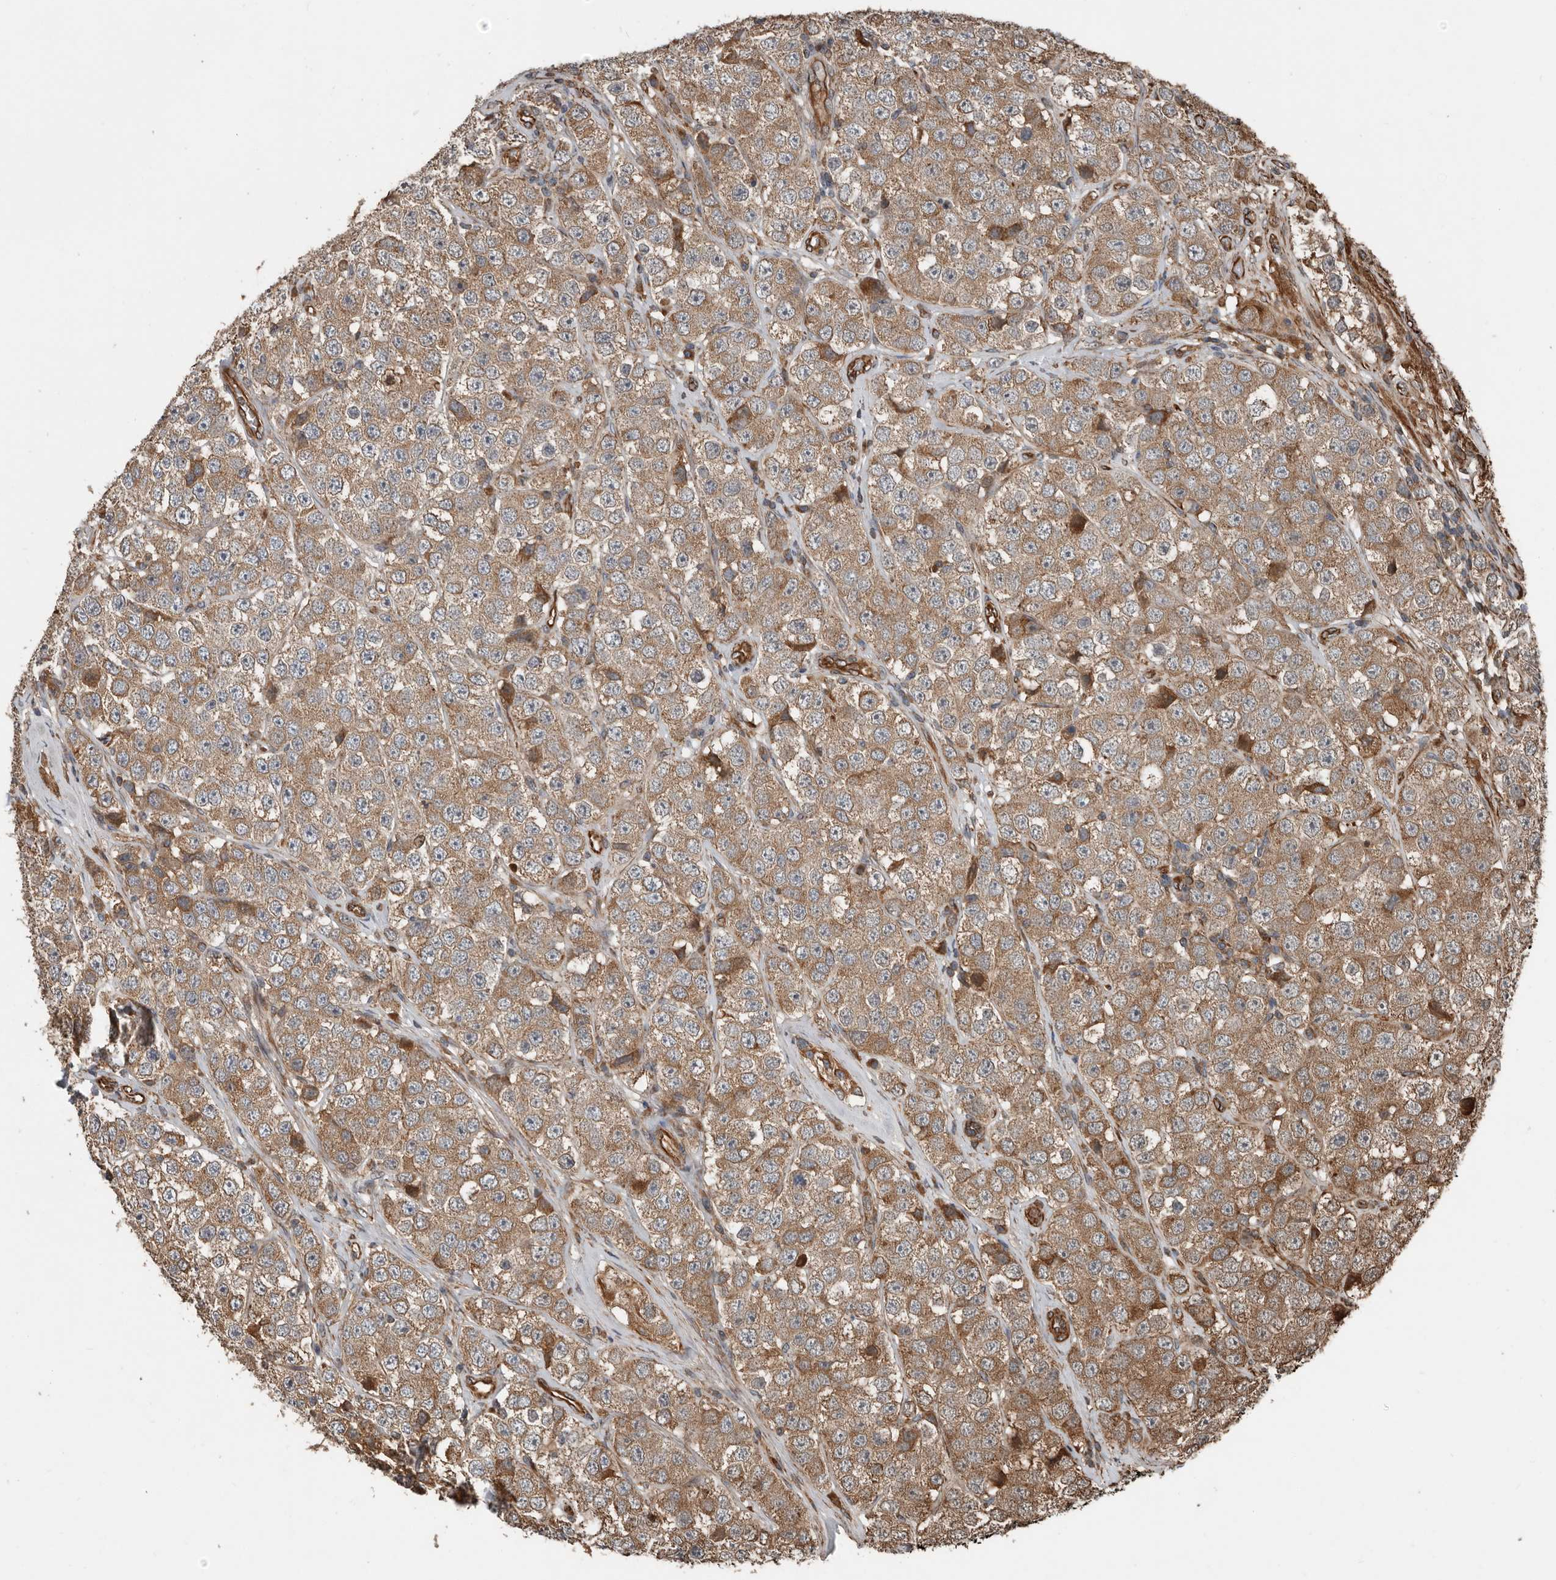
{"staining": {"intensity": "moderate", "quantity": ">75%", "location": "cytoplasmic/membranous"}, "tissue": "testis cancer", "cell_type": "Tumor cells", "image_type": "cancer", "snomed": [{"axis": "morphology", "description": "Seminoma, NOS"}, {"axis": "topography", "description": "Testis"}], "caption": "This photomicrograph displays immunohistochemistry (IHC) staining of seminoma (testis), with medium moderate cytoplasmic/membranous staining in approximately >75% of tumor cells.", "gene": "YOD1", "patient": {"sex": "male", "age": 28}}